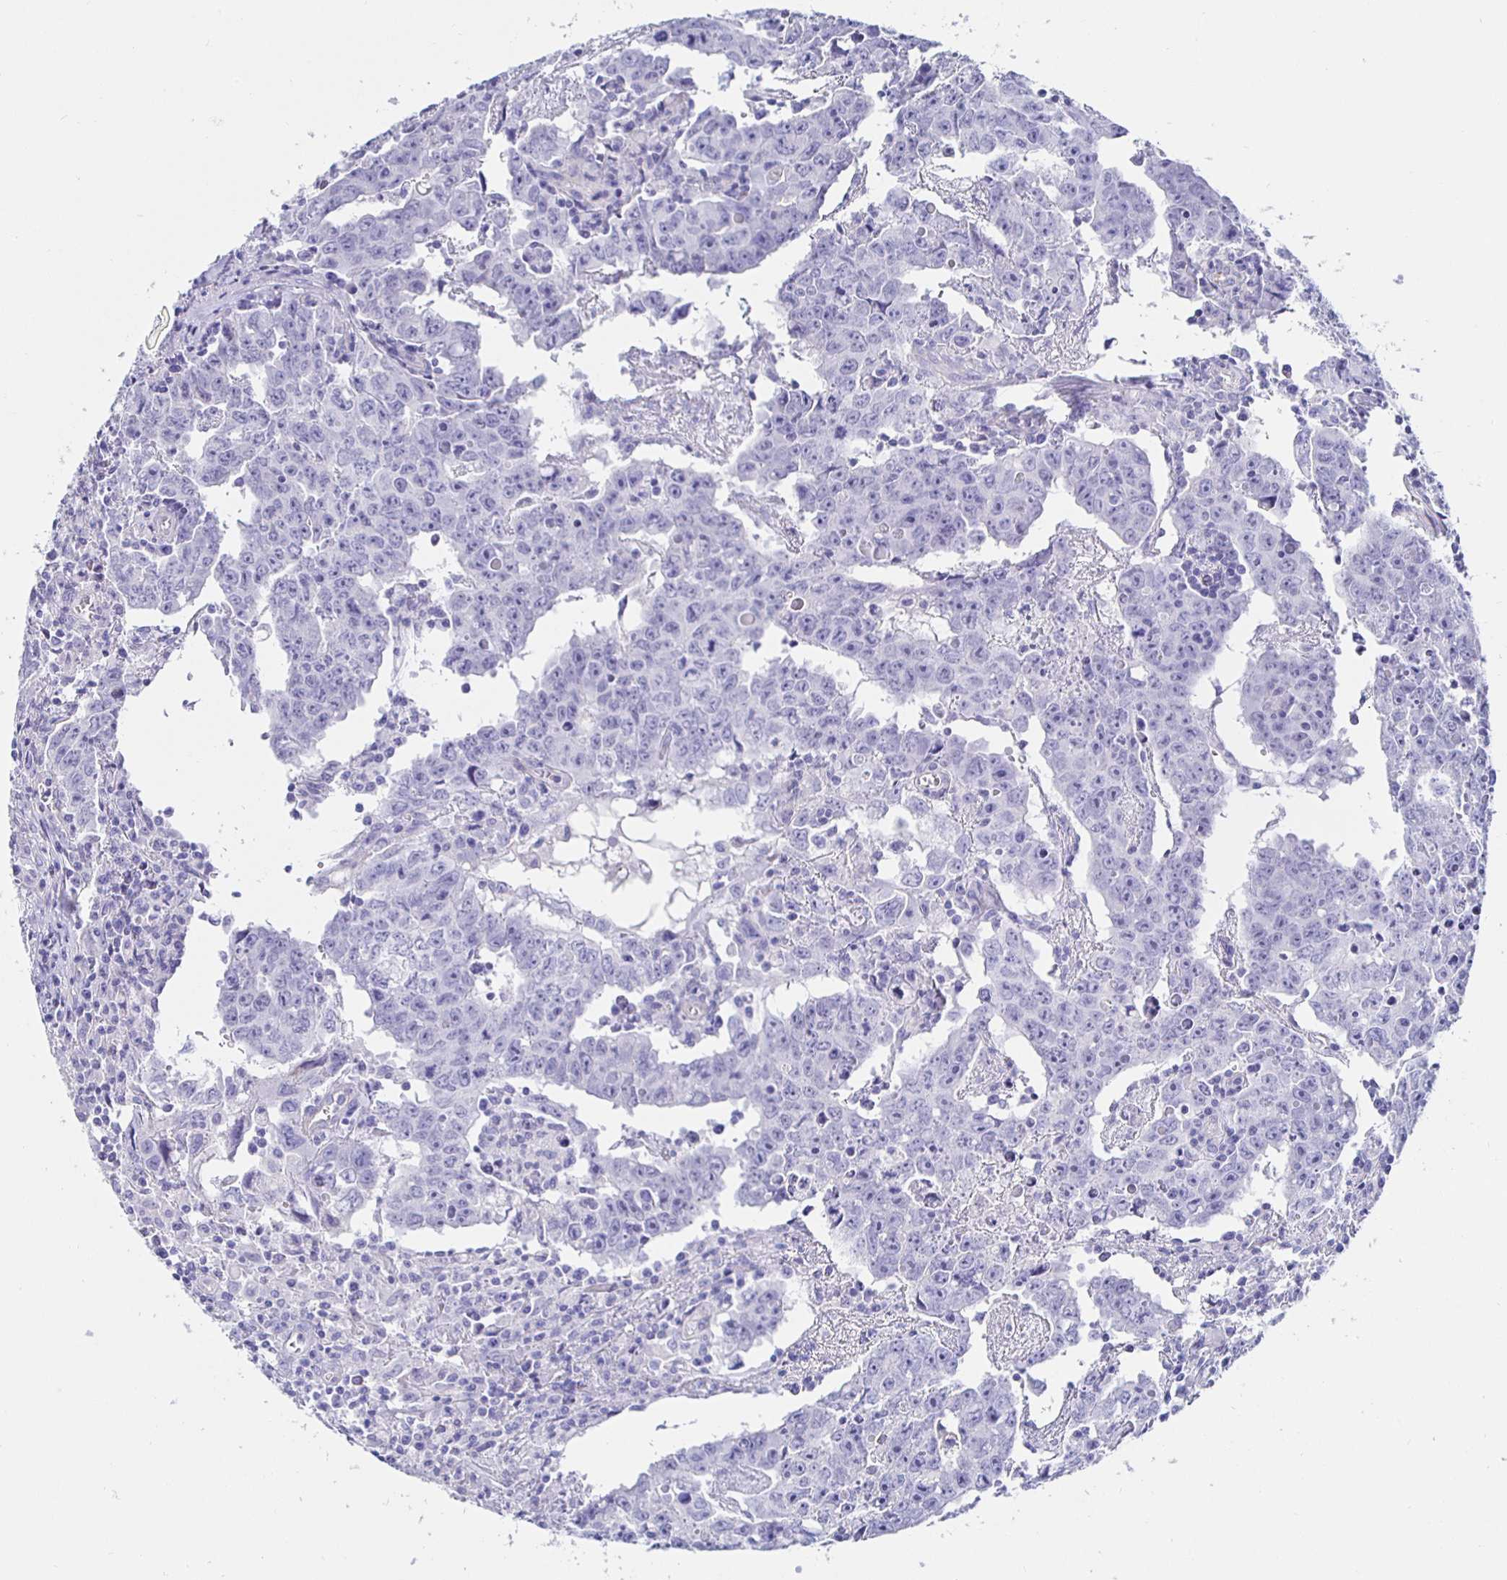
{"staining": {"intensity": "negative", "quantity": "none", "location": "none"}, "tissue": "testis cancer", "cell_type": "Tumor cells", "image_type": "cancer", "snomed": [{"axis": "morphology", "description": "Carcinoma, Embryonal, NOS"}, {"axis": "topography", "description": "Testis"}], "caption": "High magnification brightfield microscopy of embryonal carcinoma (testis) stained with DAB (3,3'-diaminobenzidine) (brown) and counterstained with hematoxylin (blue): tumor cells show no significant expression.", "gene": "HSPA4L", "patient": {"sex": "male", "age": 22}}